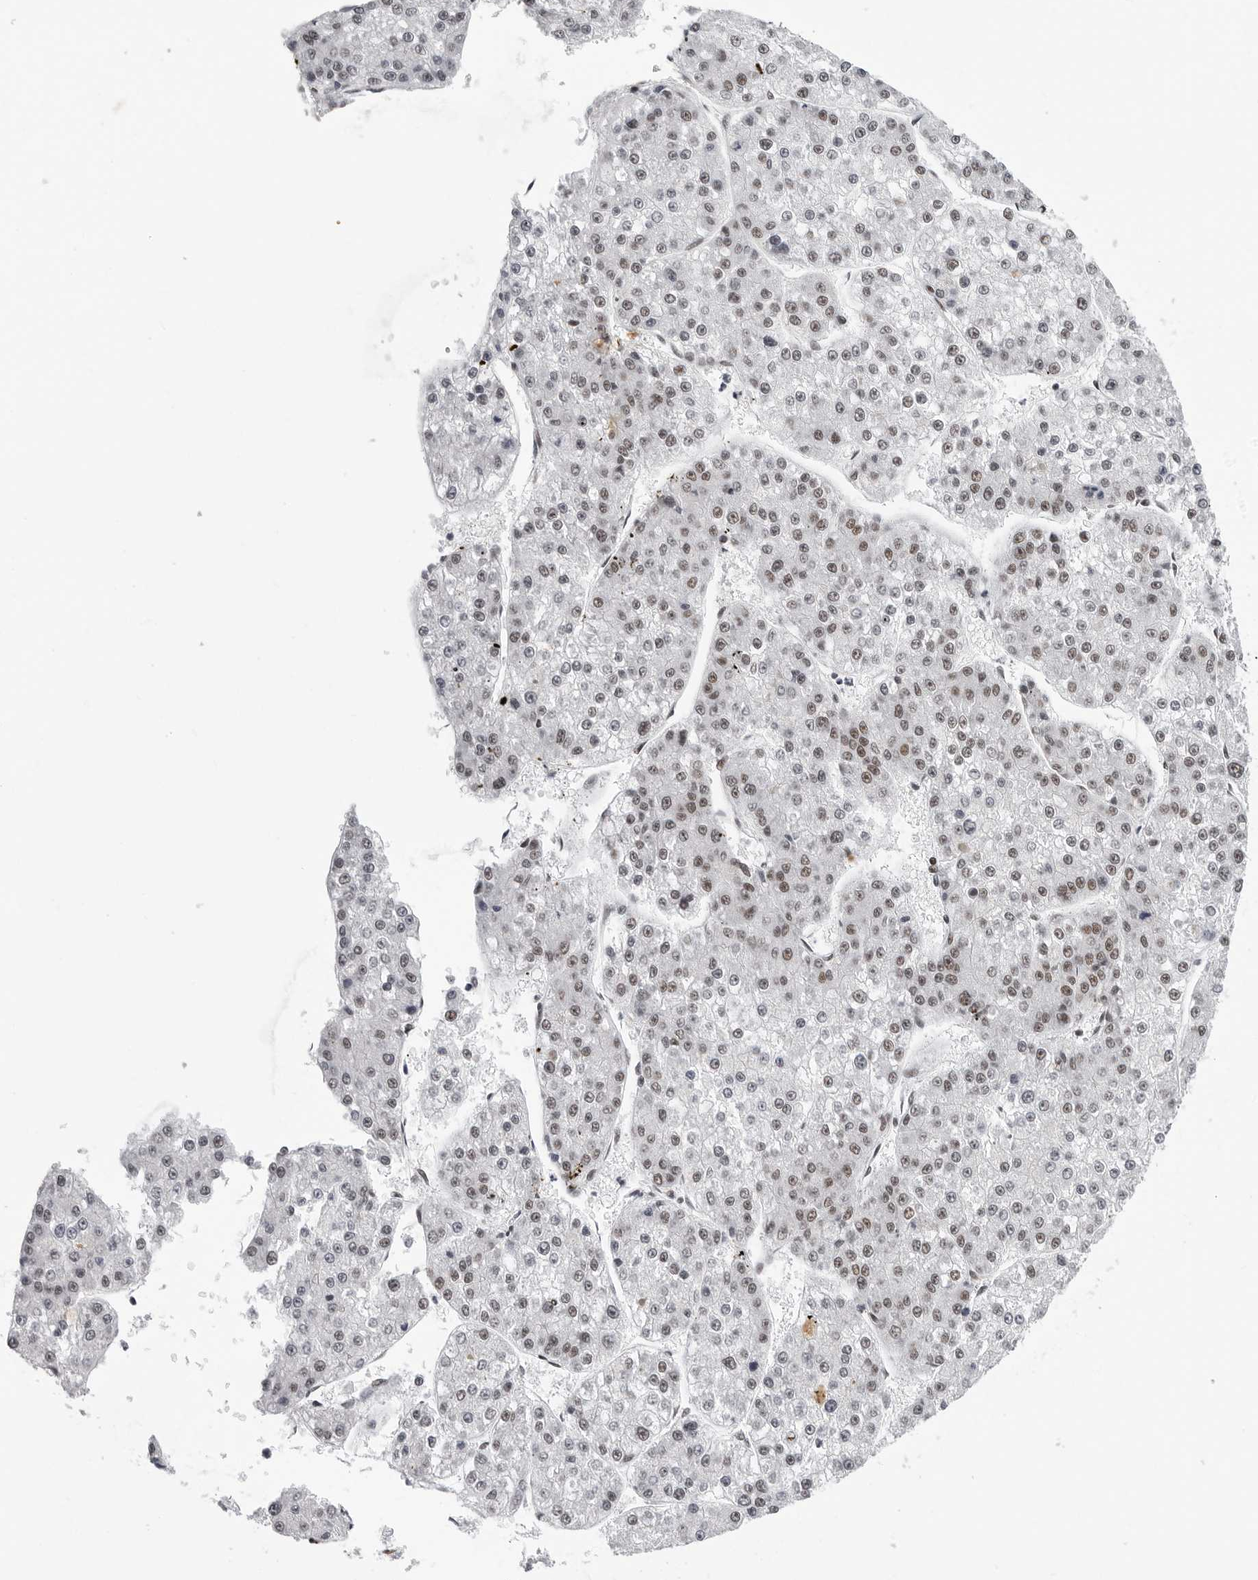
{"staining": {"intensity": "weak", "quantity": ">75%", "location": "nuclear"}, "tissue": "liver cancer", "cell_type": "Tumor cells", "image_type": "cancer", "snomed": [{"axis": "morphology", "description": "Carcinoma, Hepatocellular, NOS"}, {"axis": "topography", "description": "Liver"}], "caption": "Liver hepatocellular carcinoma stained with a protein marker exhibits weak staining in tumor cells.", "gene": "SF3B4", "patient": {"sex": "female", "age": 73}}